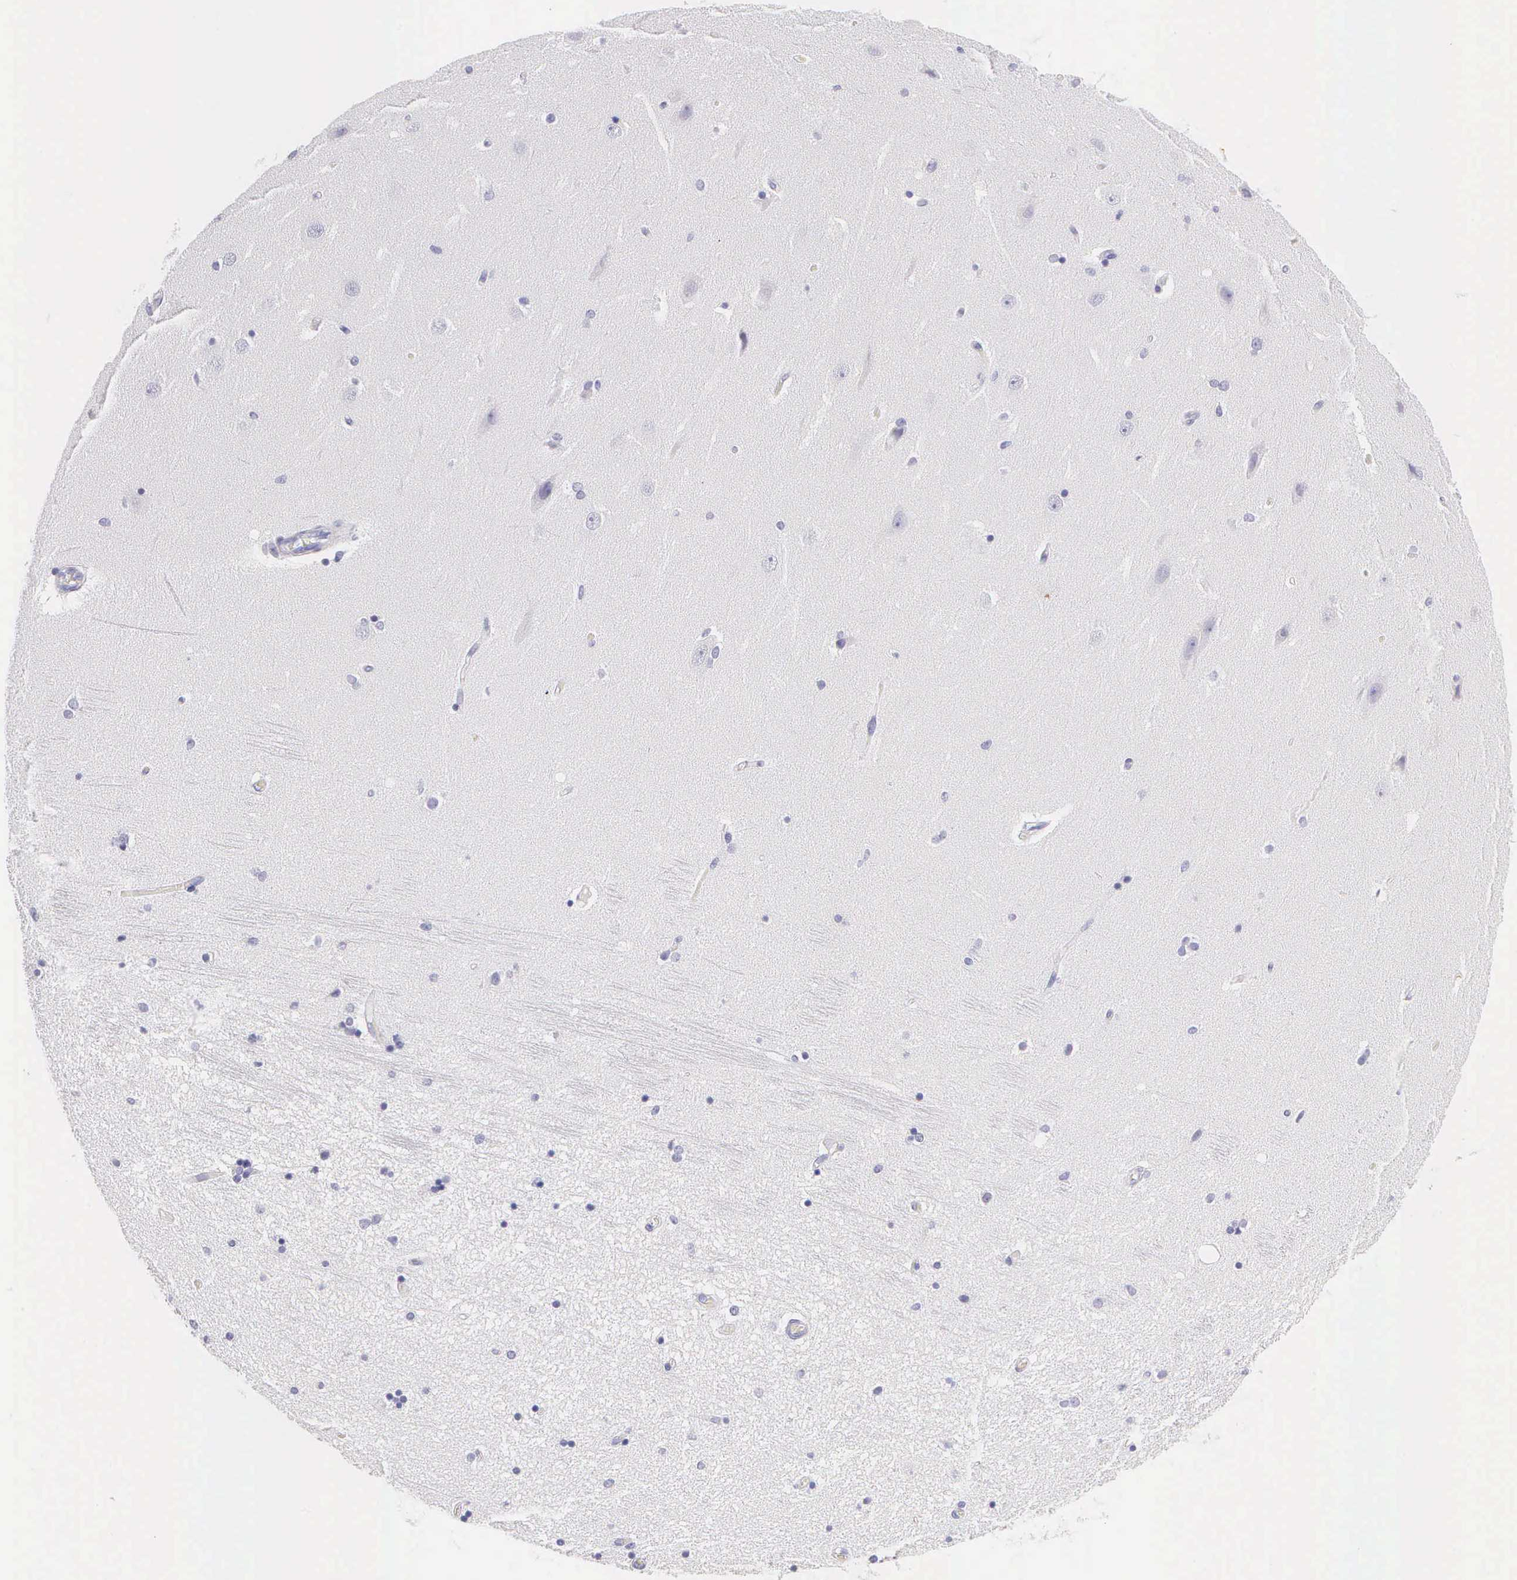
{"staining": {"intensity": "negative", "quantity": "none", "location": "none"}, "tissue": "hippocampus", "cell_type": "Glial cells", "image_type": "normal", "snomed": [{"axis": "morphology", "description": "Normal tissue, NOS"}, {"axis": "topography", "description": "Hippocampus"}], "caption": "IHC micrograph of benign hippocampus stained for a protein (brown), which reveals no positivity in glial cells.", "gene": "KRT17", "patient": {"sex": "female", "age": 54}}